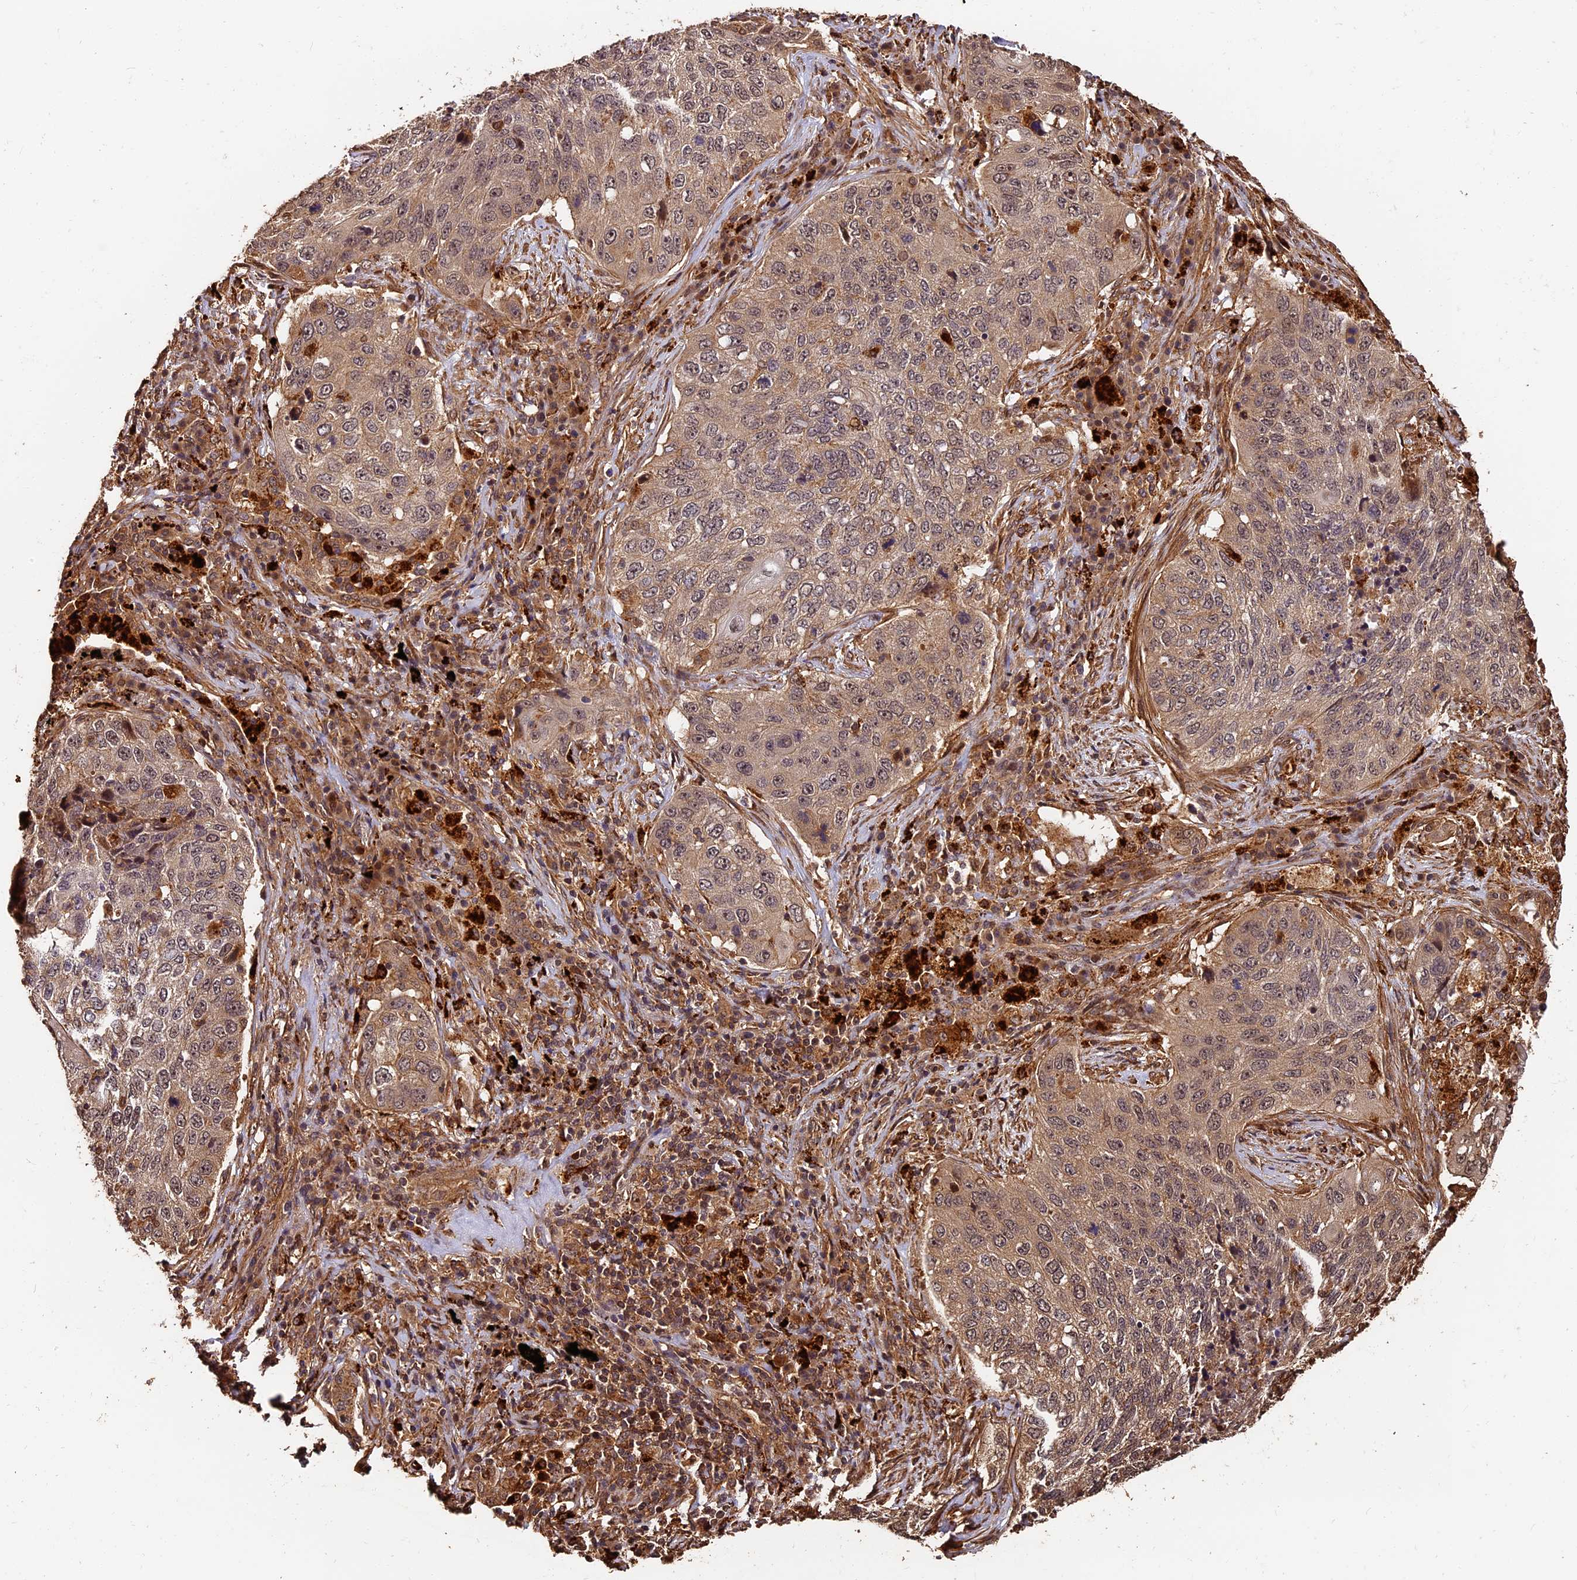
{"staining": {"intensity": "weak", "quantity": ">75%", "location": "cytoplasmic/membranous,nuclear"}, "tissue": "lung cancer", "cell_type": "Tumor cells", "image_type": "cancer", "snomed": [{"axis": "morphology", "description": "Squamous cell carcinoma, NOS"}, {"axis": "topography", "description": "Lung"}], "caption": "Brown immunohistochemical staining in human lung cancer demonstrates weak cytoplasmic/membranous and nuclear staining in approximately >75% of tumor cells.", "gene": "MMP15", "patient": {"sex": "female", "age": 63}}